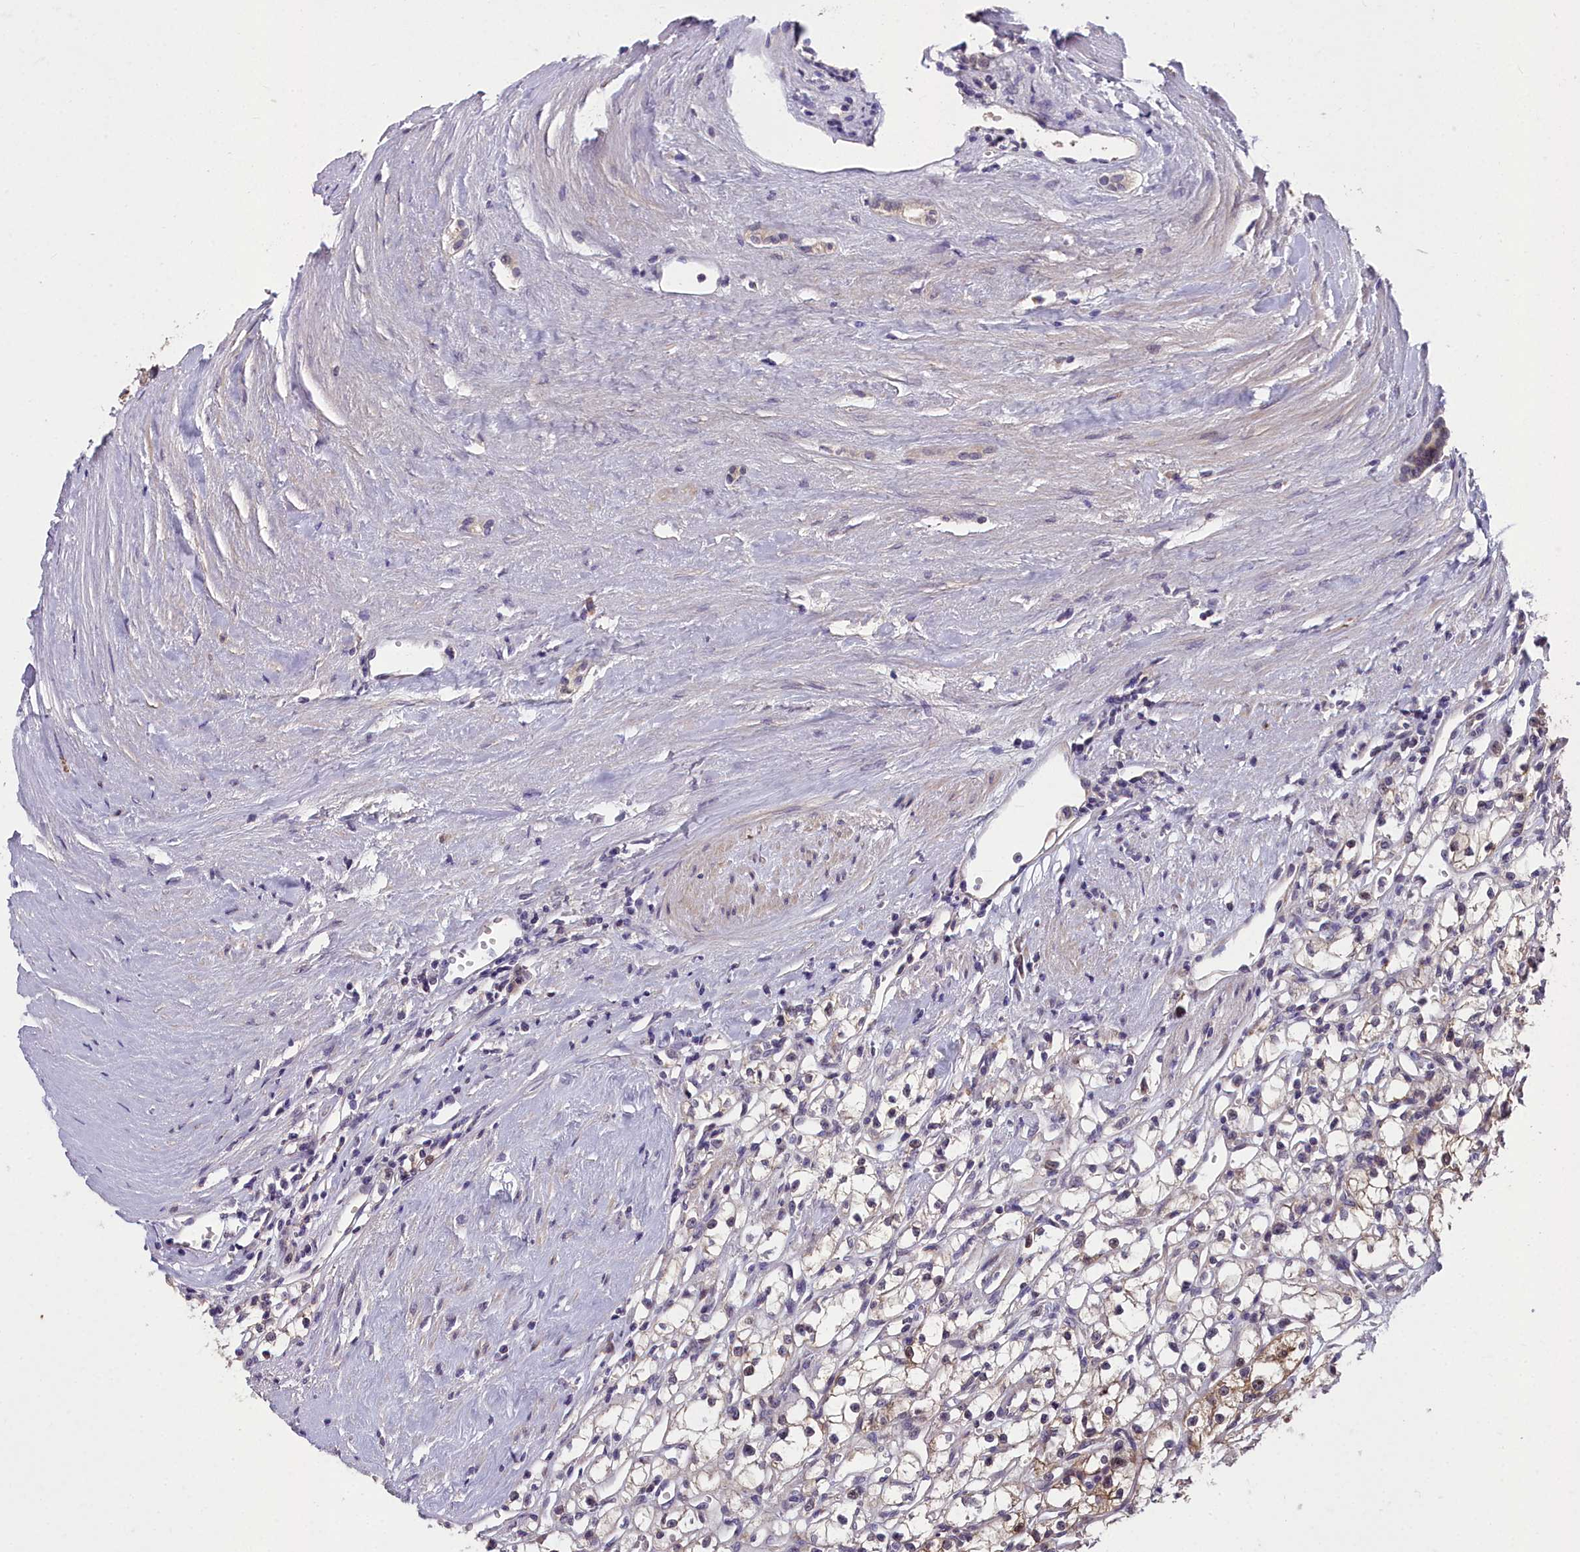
{"staining": {"intensity": "moderate", "quantity": "<25%", "location": "cytoplasmic/membranous"}, "tissue": "renal cancer", "cell_type": "Tumor cells", "image_type": "cancer", "snomed": [{"axis": "morphology", "description": "Adenocarcinoma, NOS"}, {"axis": "topography", "description": "Kidney"}], "caption": "The photomicrograph demonstrates a brown stain indicating the presence of a protein in the cytoplasmic/membranous of tumor cells in renal cancer (adenocarcinoma).", "gene": "ZNF333", "patient": {"sex": "male", "age": 56}}